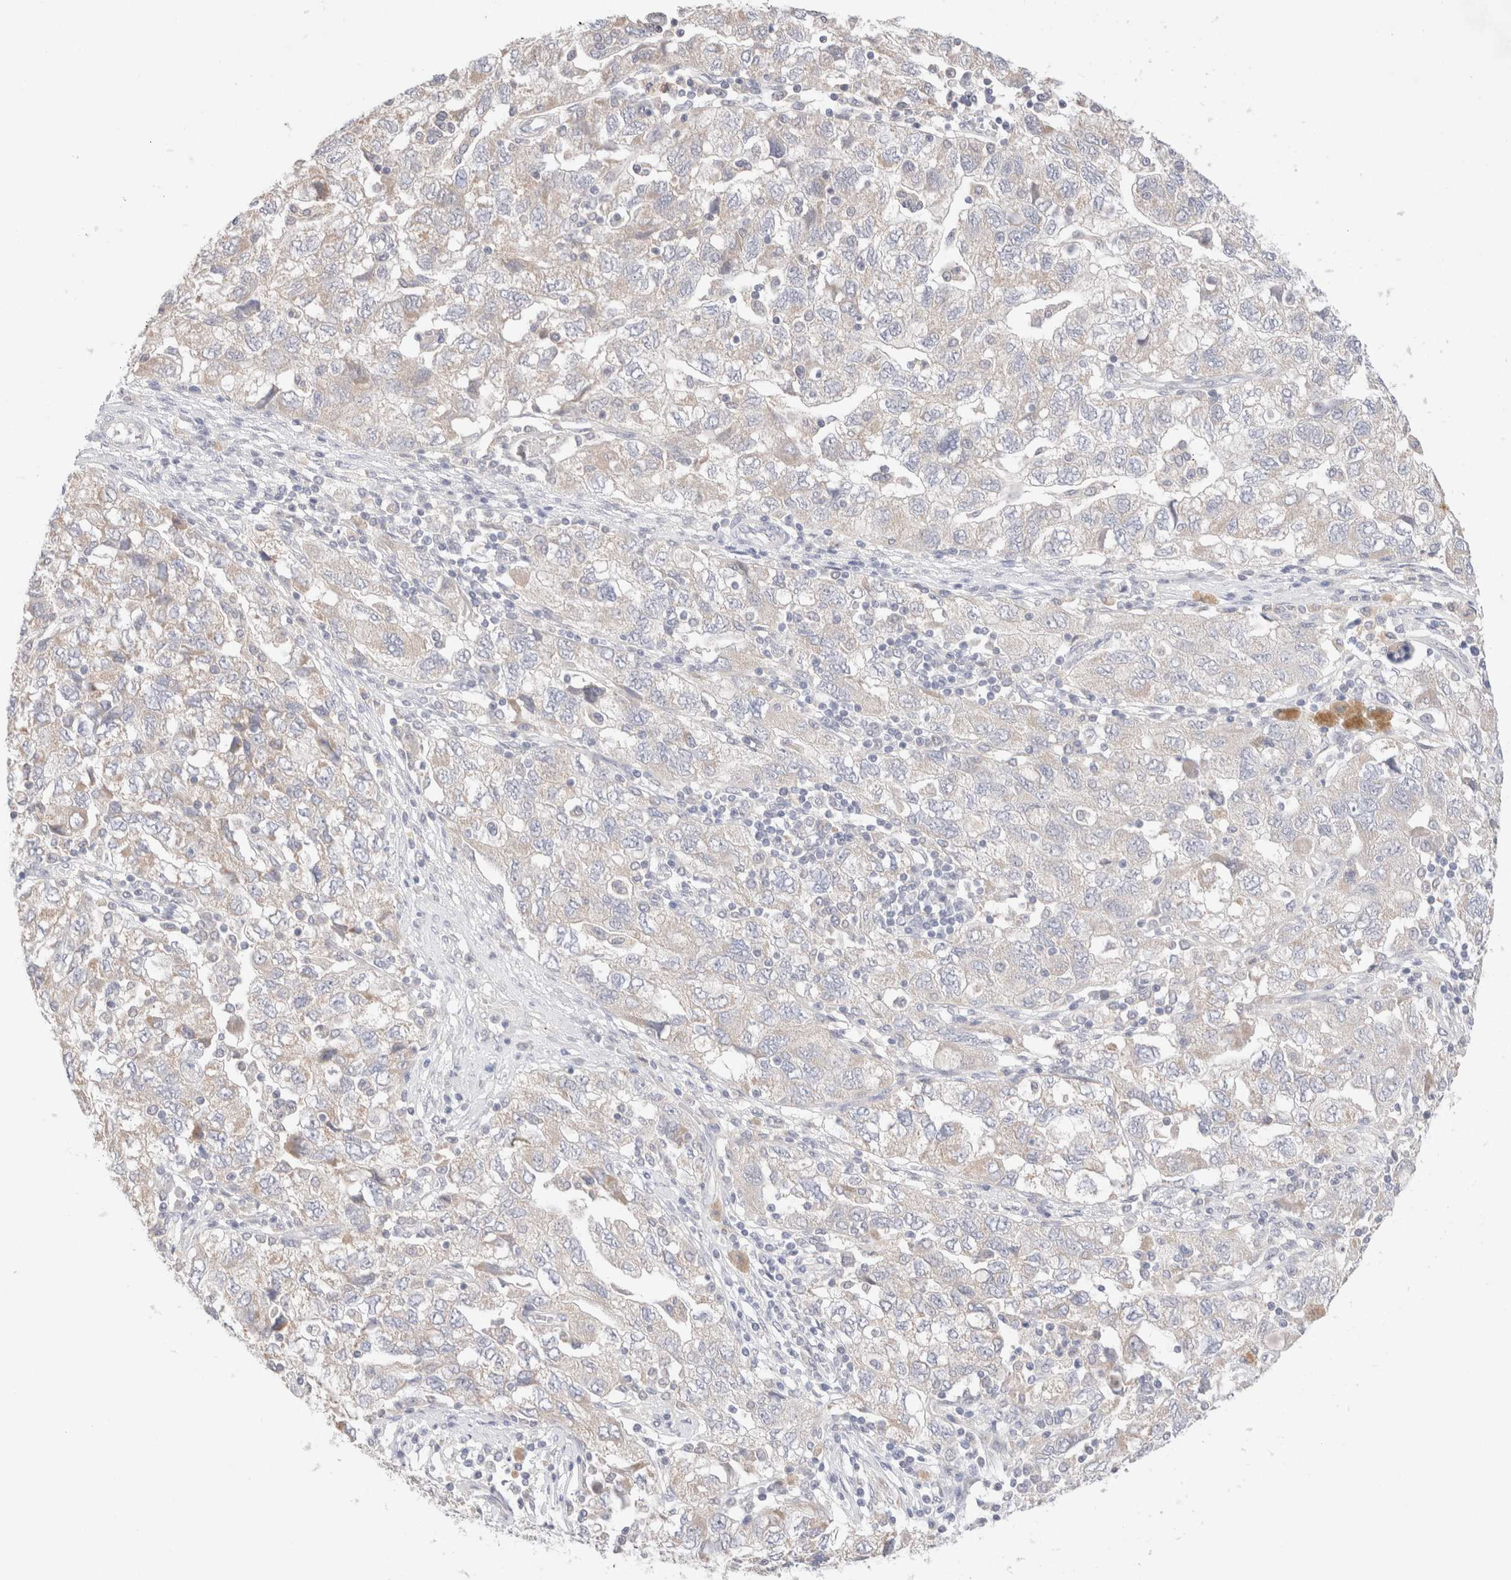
{"staining": {"intensity": "negative", "quantity": "none", "location": "none"}, "tissue": "ovarian cancer", "cell_type": "Tumor cells", "image_type": "cancer", "snomed": [{"axis": "morphology", "description": "Carcinoma, NOS"}, {"axis": "morphology", "description": "Cystadenocarcinoma, serous, NOS"}, {"axis": "topography", "description": "Ovary"}], "caption": "DAB (3,3'-diaminobenzidine) immunohistochemical staining of human ovarian cancer (serous cystadenocarcinoma) displays no significant staining in tumor cells.", "gene": "SPATA20", "patient": {"sex": "female", "age": 69}}